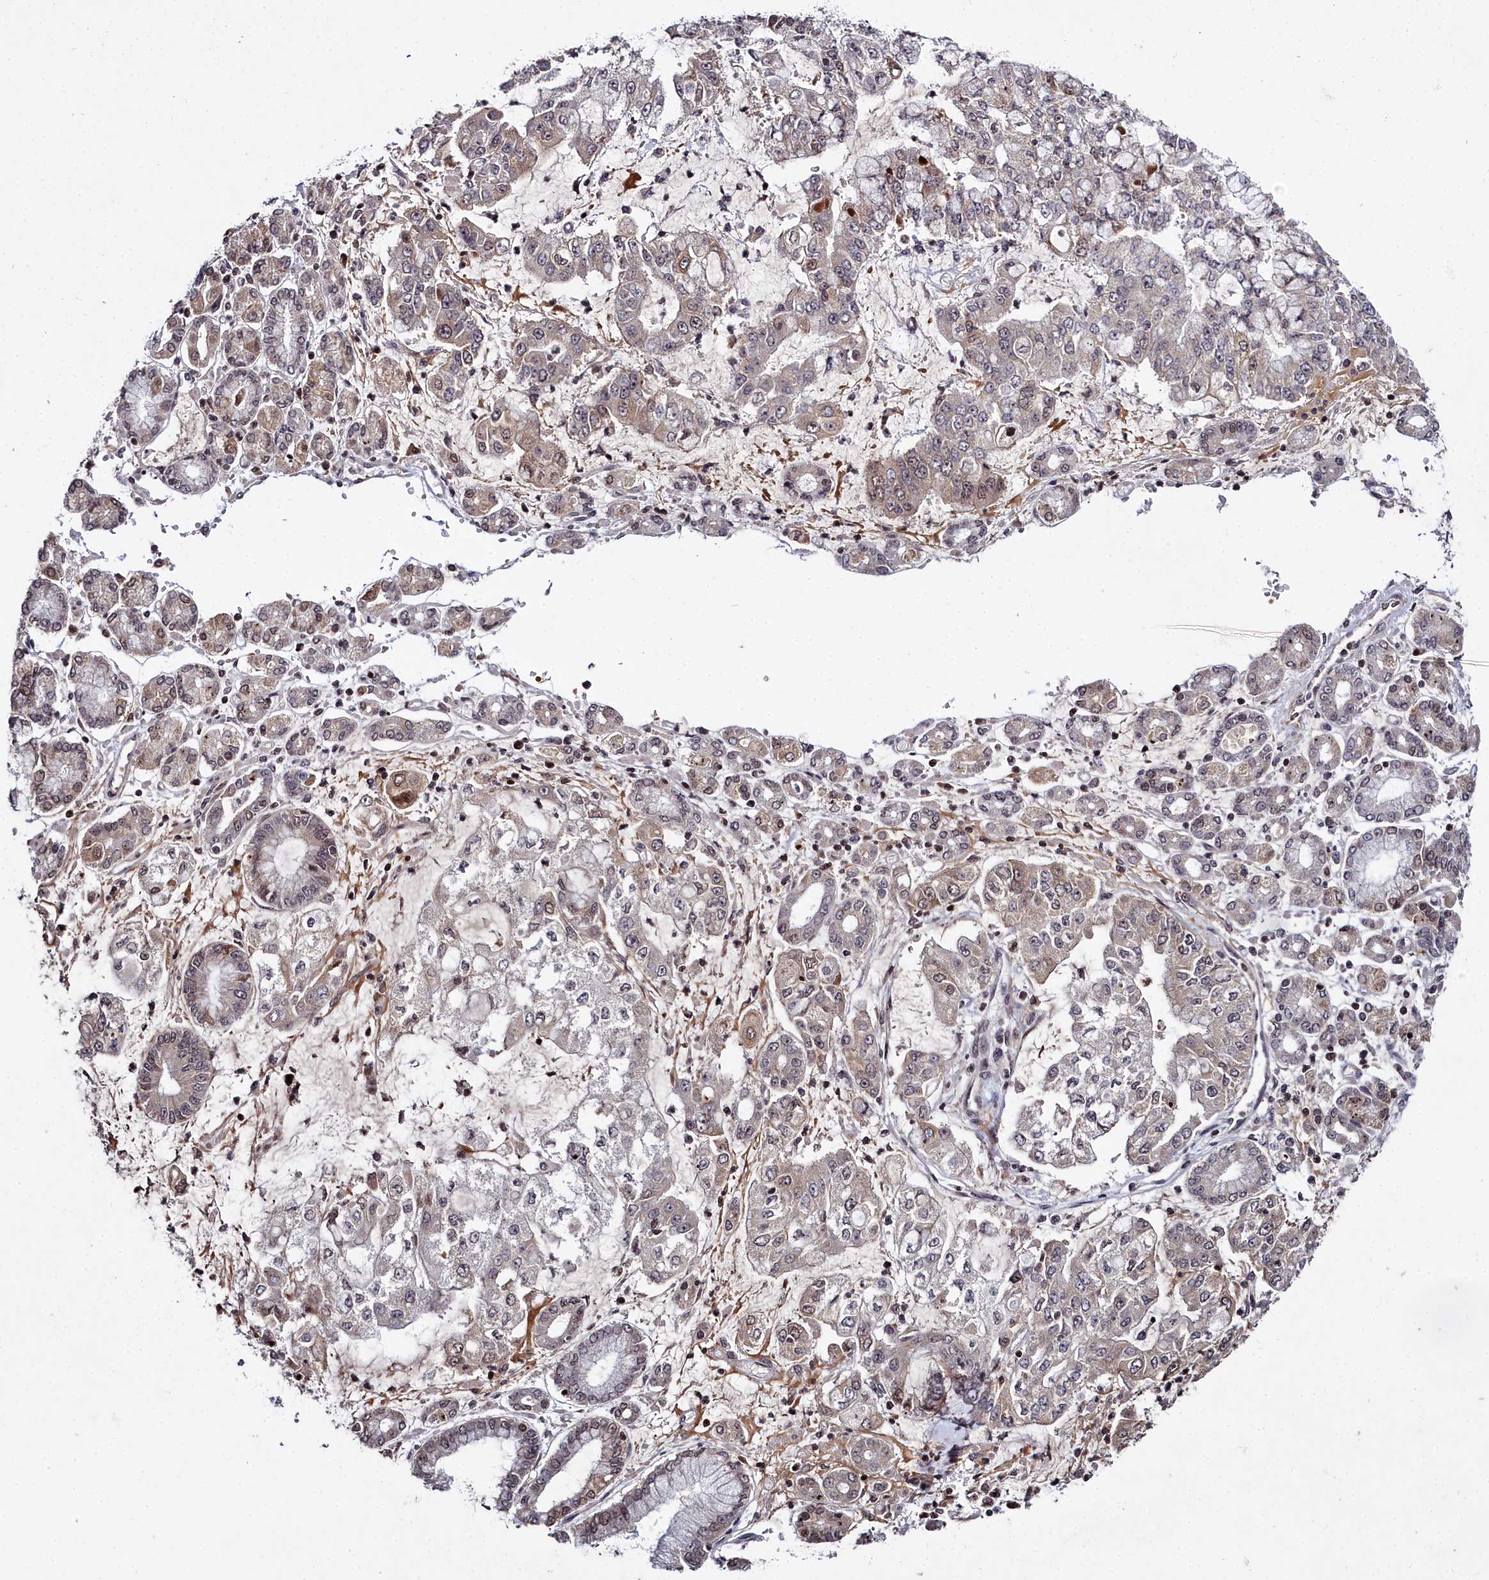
{"staining": {"intensity": "weak", "quantity": "25%-75%", "location": "cytoplasmic/membranous"}, "tissue": "stomach cancer", "cell_type": "Tumor cells", "image_type": "cancer", "snomed": [{"axis": "morphology", "description": "Adenocarcinoma, NOS"}, {"axis": "topography", "description": "Stomach"}], "caption": "Stomach adenocarcinoma stained for a protein (brown) exhibits weak cytoplasmic/membranous positive staining in approximately 25%-75% of tumor cells.", "gene": "FZD4", "patient": {"sex": "male", "age": 76}}